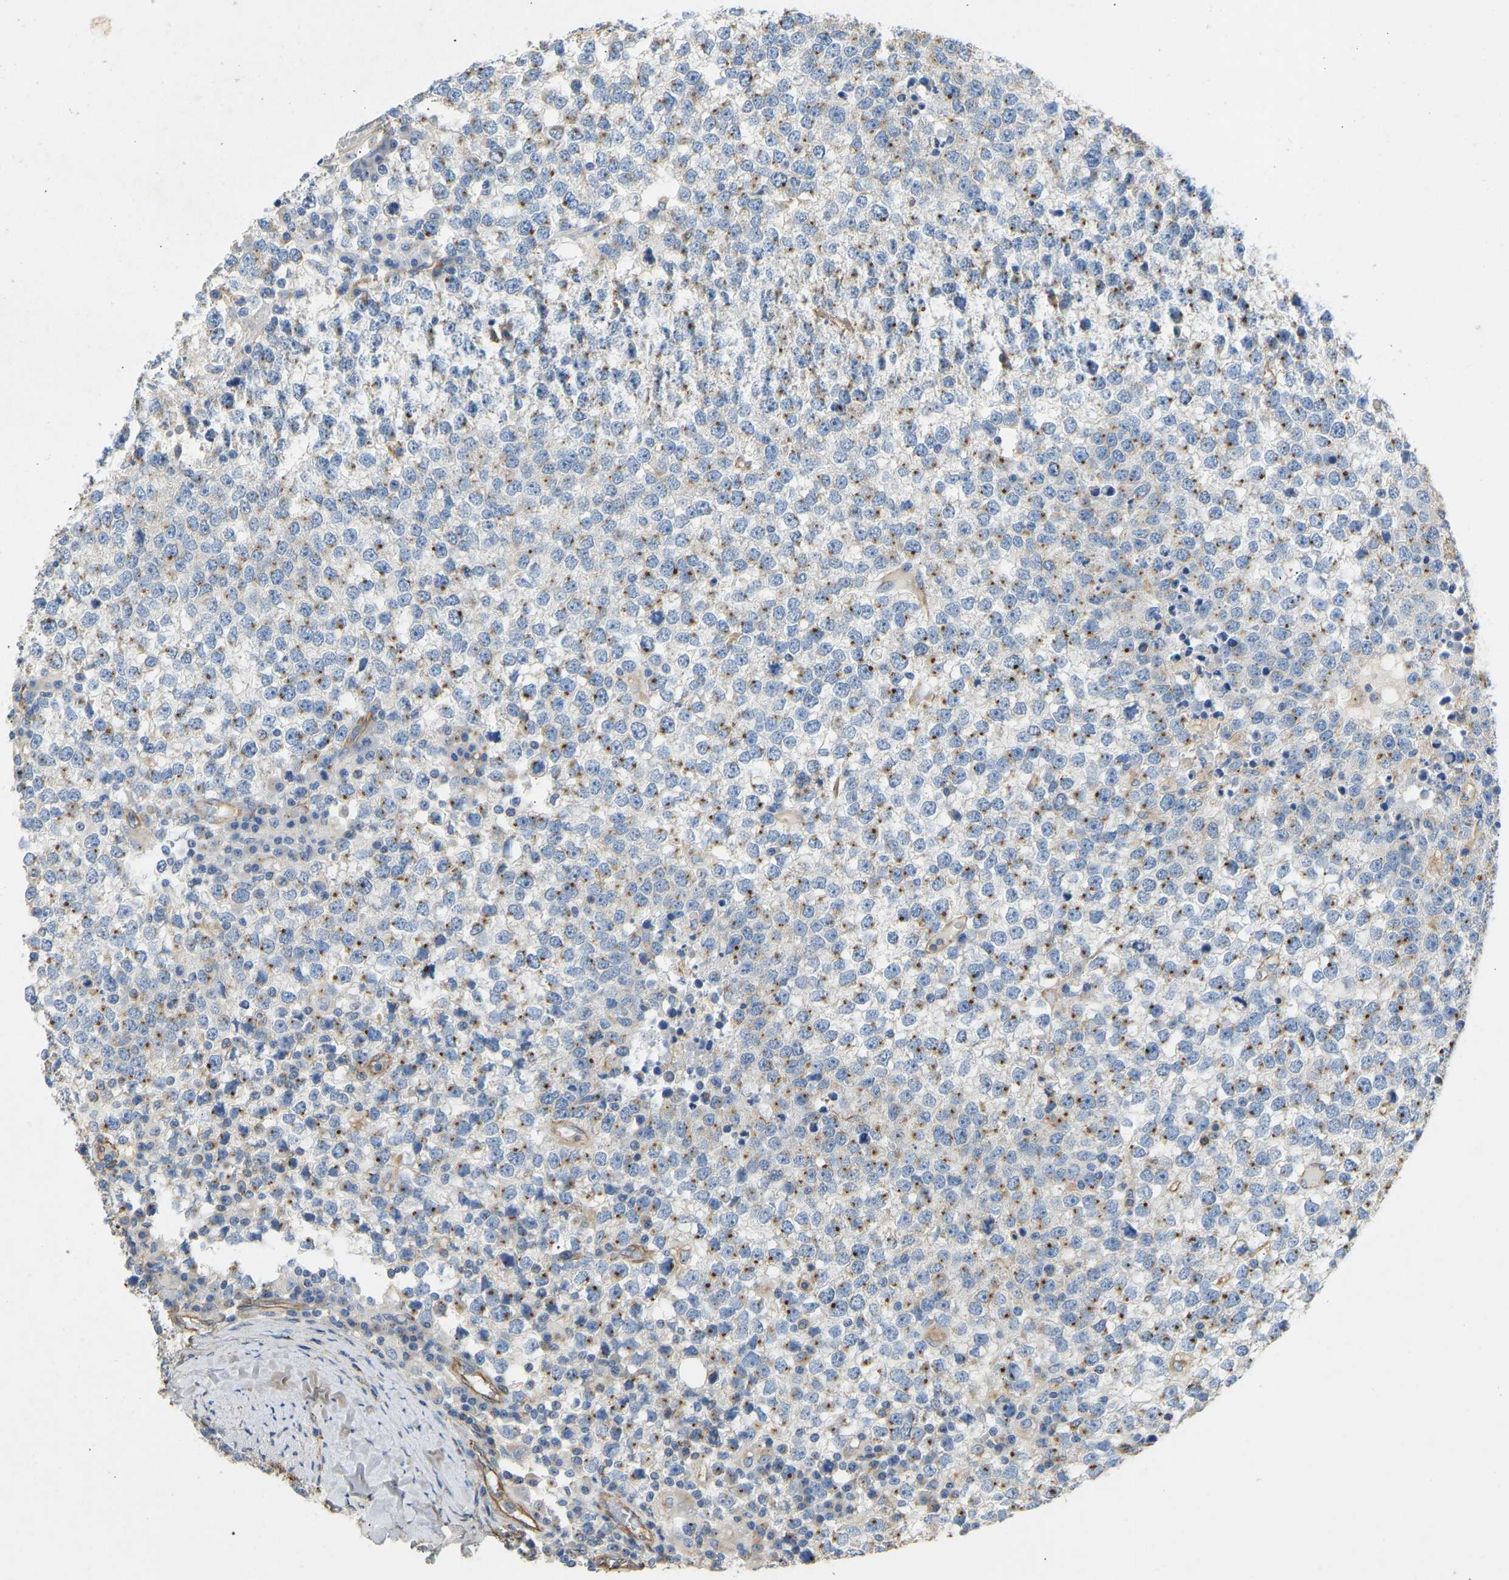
{"staining": {"intensity": "moderate", "quantity": "25%-75%", "location": "cytoplasmic/membranous"}, "tissue": "testis cancer", "cell_type": "Tumor cells", "image_type": "cancer", "snomed": [{"axis": "morphology", "description": "Seminoma, NOS"}, {"axis": "topography", "description": "Testis"}], "caption": "Immunohistochemical staining of human testis seminoma displays medium levels of moderate cytoplasmic/membranous staining in about 25%-75% of tumor cells. (DAB (3,3'-diaminobenzidine) = brown stain, brightfield microscopy at high magnification).", "gene": "TECTA", "patient": {"sex": "male", "age": 65}}